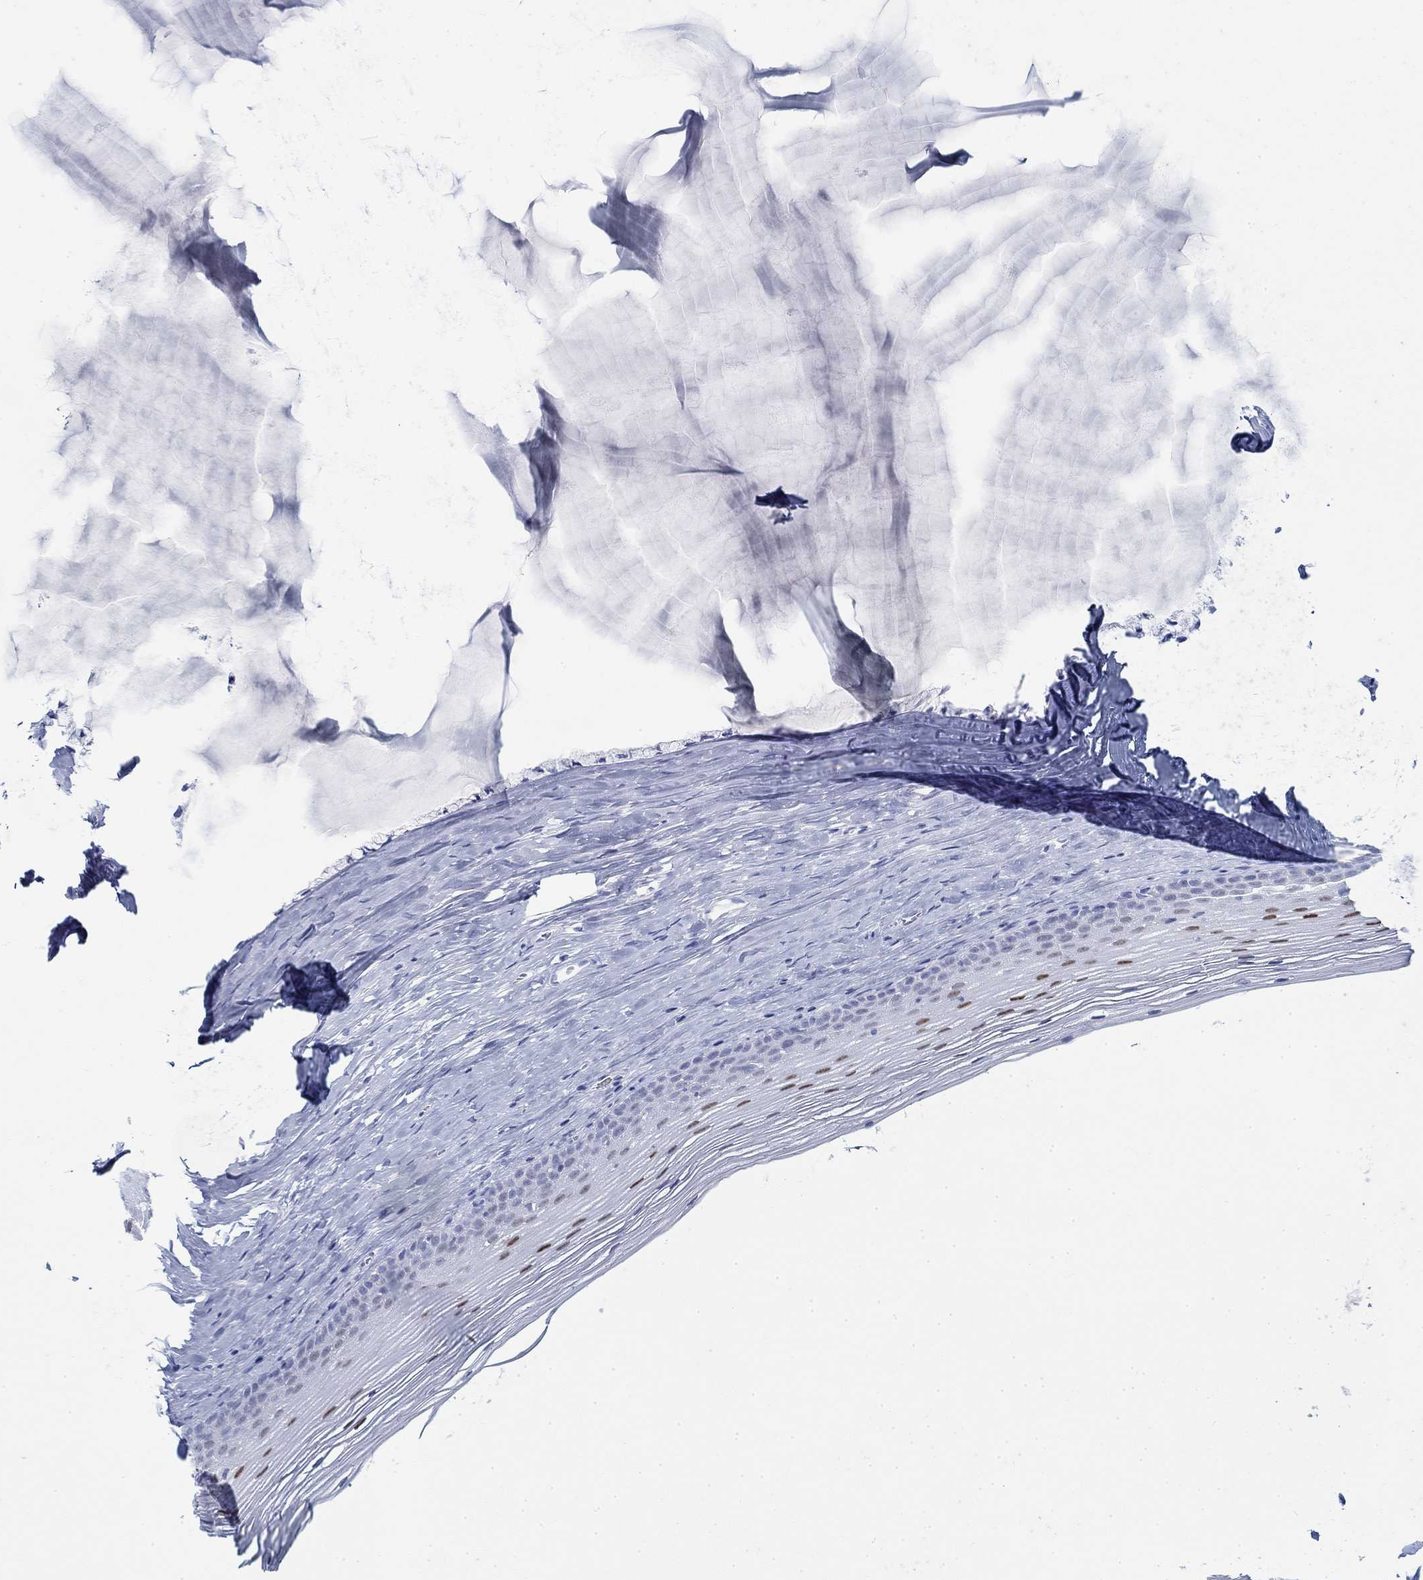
{"staining": {"intensity": "negative", "quantity": "none", "location": "none"}, "tissue": "cervix", "cell_type": "Glandular cells", "image_type": "normal", "snomed": [{"axis": "morphology", "description": "Normal tissue, NOS"}, {"axis": "topography", "description": "Cervix"}], "caption": "Glandular cells are negative for protein expression in benign human cervix. The staining is performed using DAB brown chromogen with nuclei counter-stained in using hematoxylin.", "gene": "PAX9", "patient": {"sex": "female", "age": 40}}